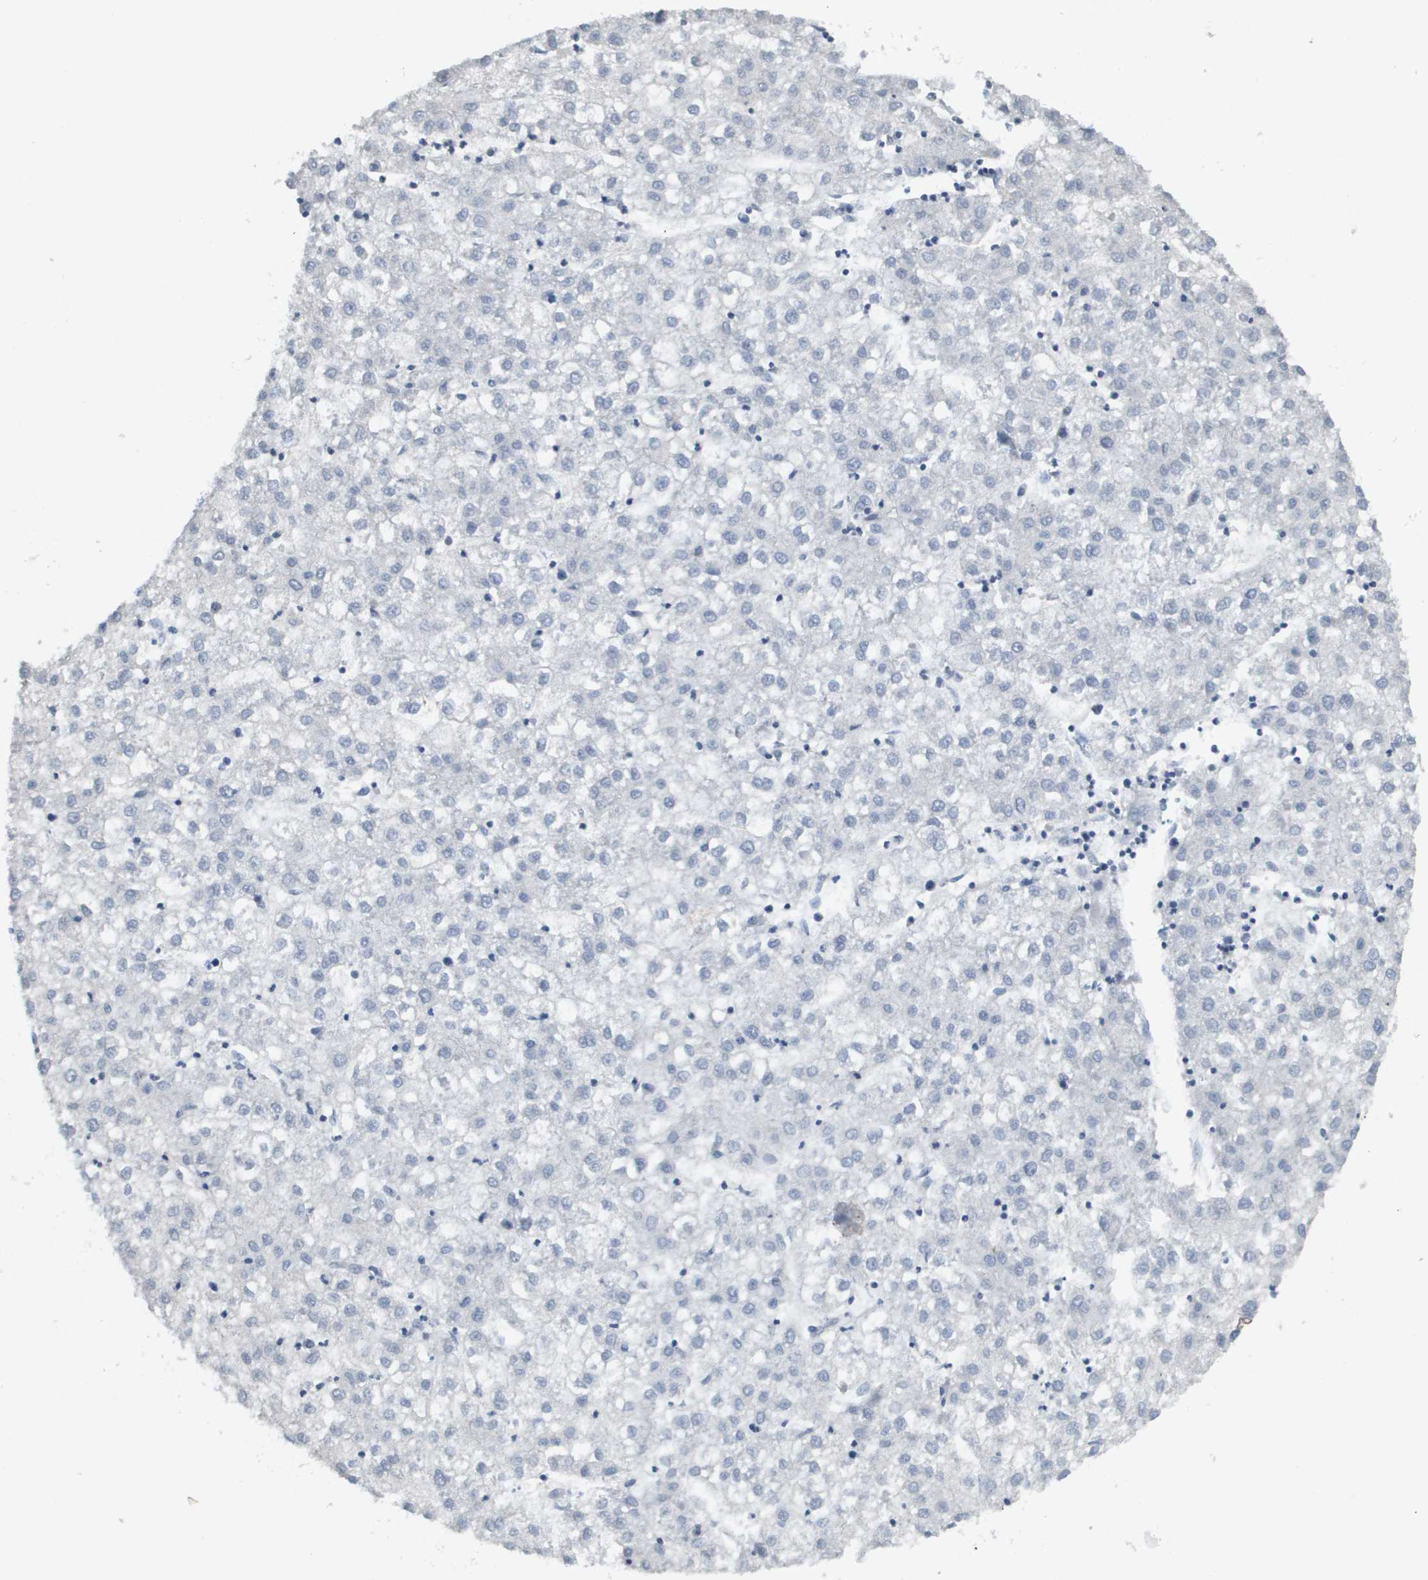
{"staining": {"intensity": "negative", "quantity": "none", "location": "none"}, "tissue": "liver cancer", "cell_type": "Tumor cells", "image_type": "cancer", "snomed": [{"axis": "morphology", "description": "Carcinoma, Hepatocellular, NOS"}, {"axis": "topography", "description": "Liver"}], "caption": "A high-resolution histopathology image shows immunohistochemistry staining of liver hepatocellular carcinoma, which exhibits no significant staining in tumor cells.", "gene": "CAPN11", "patient": {"sex": "male", "age": 72}}